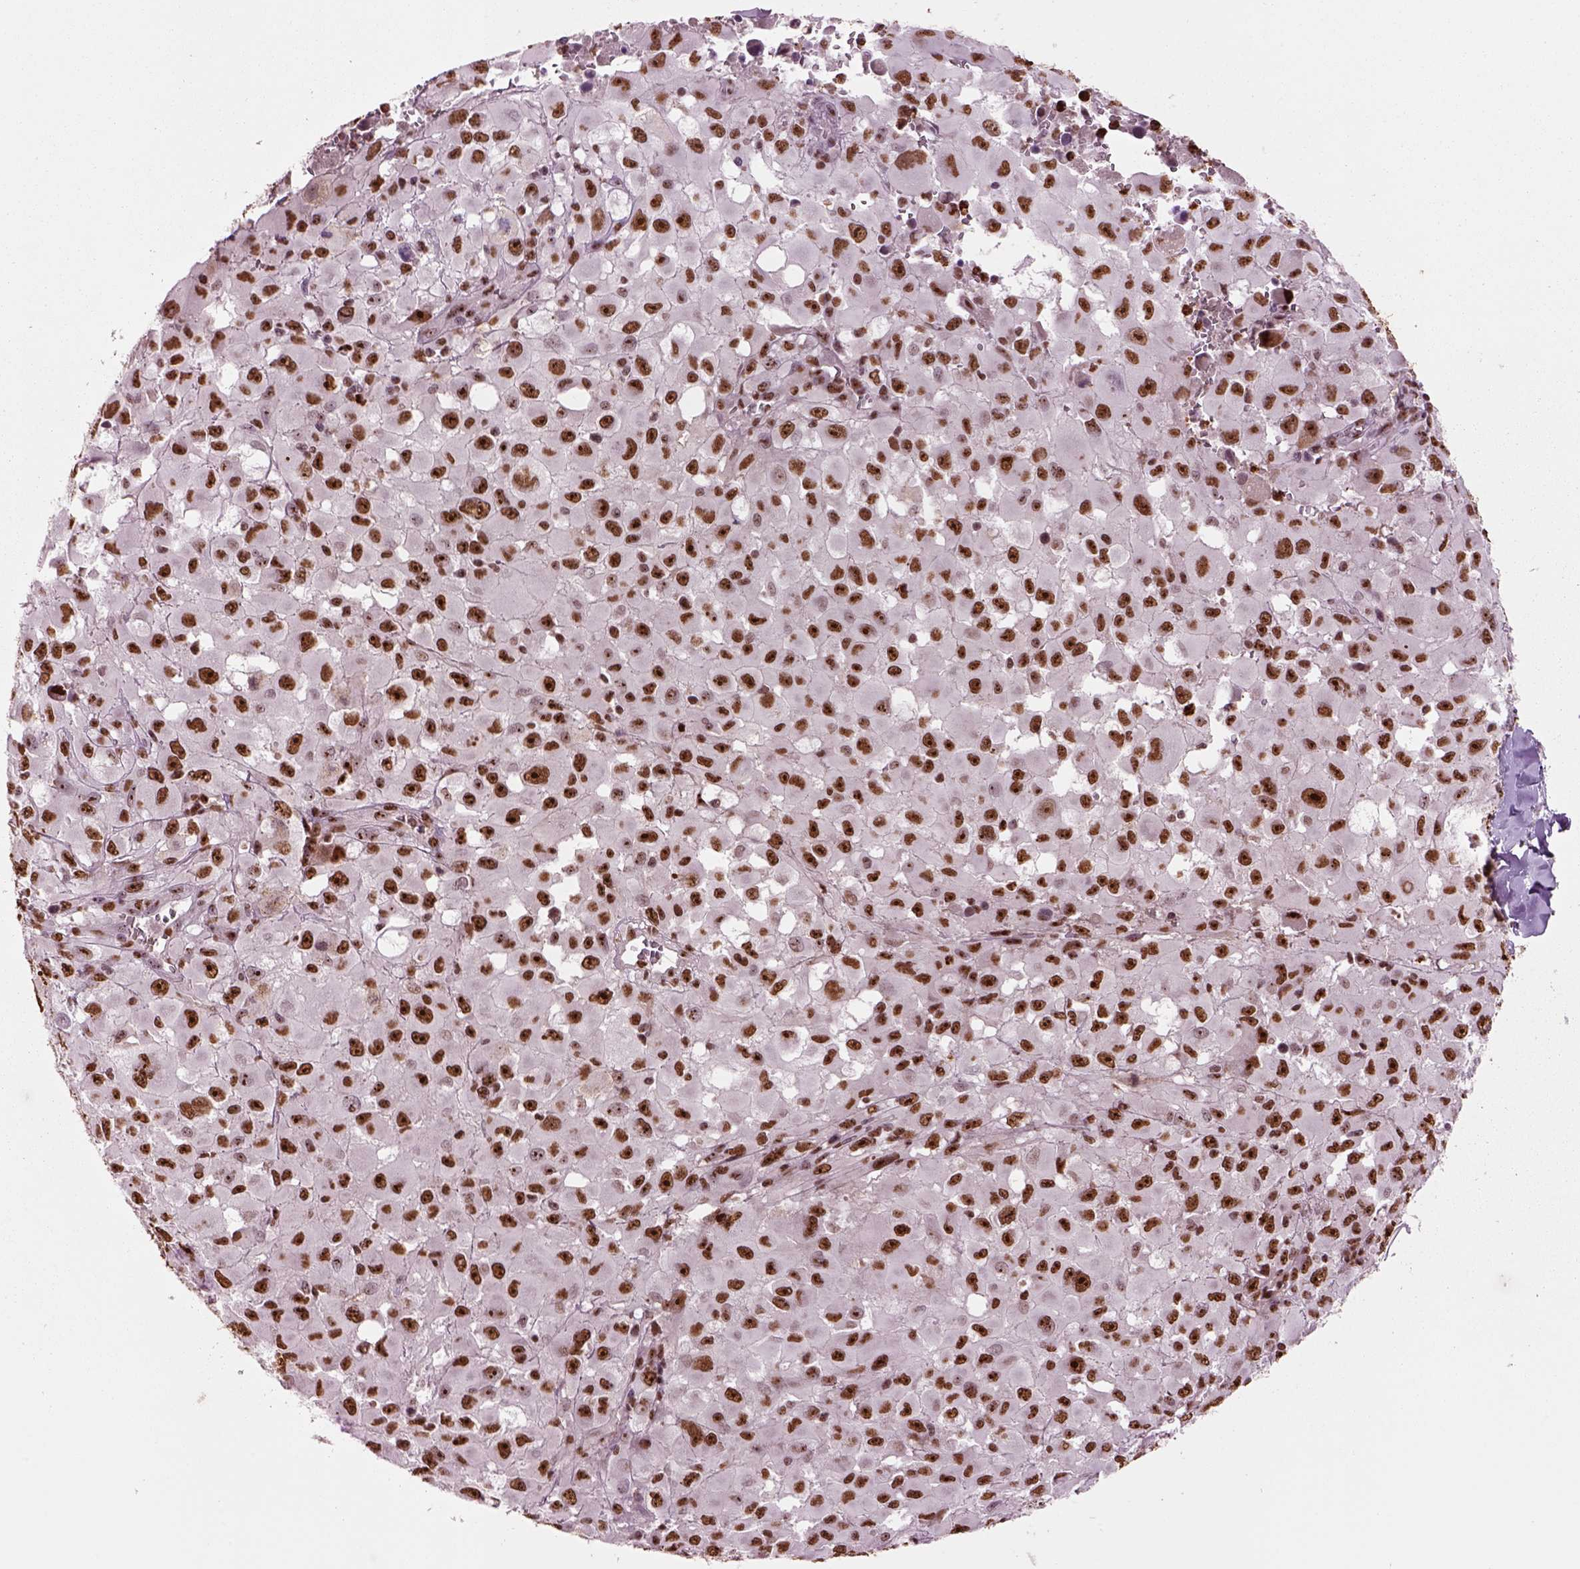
{"staining": {"intensity": "strong", "quantity": ">75%", "location": "nuclear"}, "tissue": "melanoma", "cell_type": "Tumor cells", "image_type": "cancer", "snomed": [{"axis": "morphology", "description": "Malignant melanoma, Metastatic site"}, {"axis": "topography", "description": "Lymph node"}], "caption": "Immunohistochemical staining of human melanoma reveals high levels of strong nuclear positivity in about >75% of tumor cells.", "gene": "DDX3X", "patient": {"sex": "male", "age": 50}}